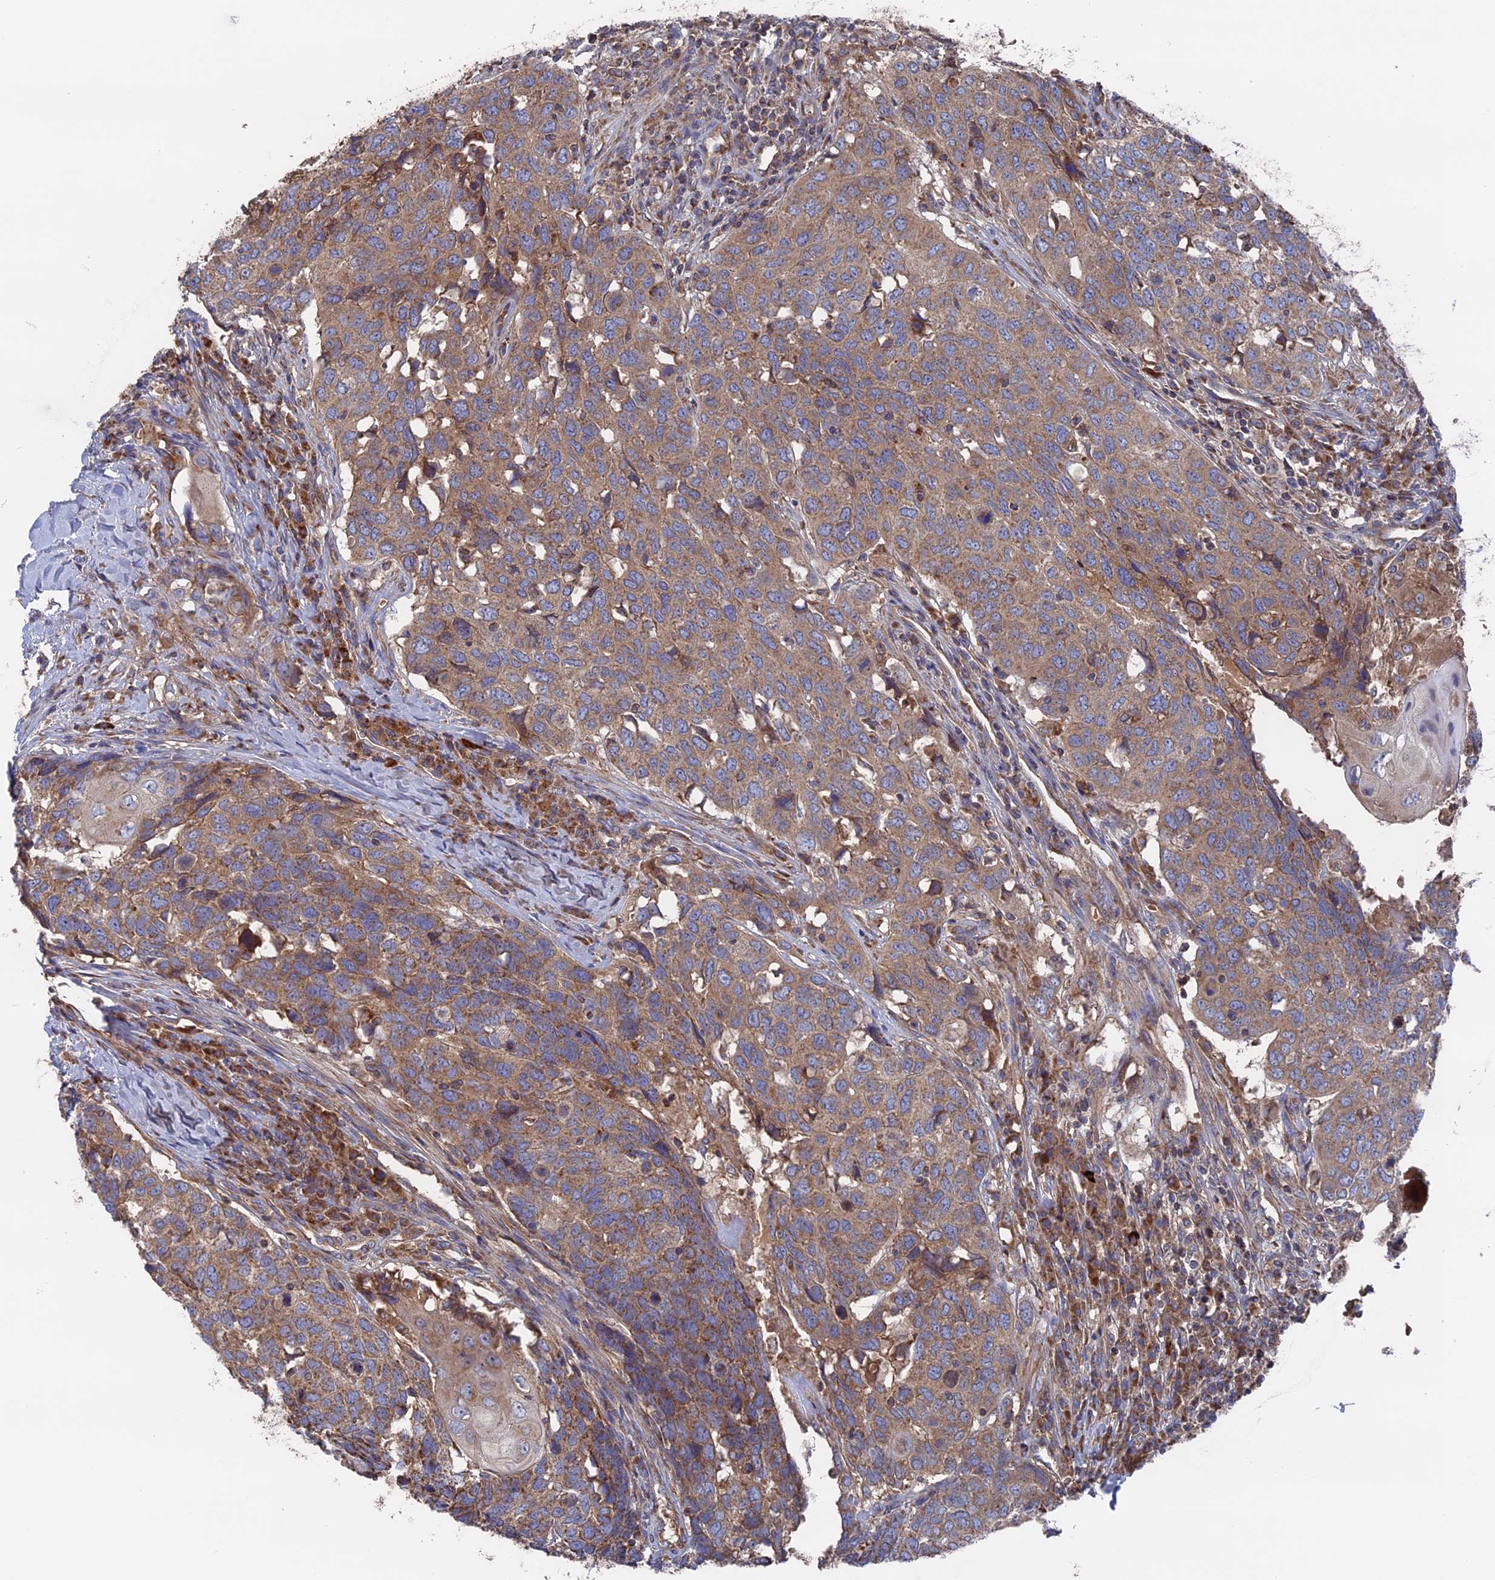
{"staining": {"intensity": "moderate", "quantity": ">75%", "location": "cytoplasmic/membranous"}, "tissue": "head and neck cancer", "cell_type": "Tumor cells", "image_type": "cancer", "snomed": [{"axis": "morphology", "description": "Squamous cell carcinoma, NOS"}, {"axis": "topography", "description": "Head-Neck"}], "caption": "Immunohistochemistry histopathology image of neoplastic tissue: head and neck cancer stained using immunohistochemistry (IHC) demonstrates medium levels of moderate protein expression localized specifically in the cytoplasmic/membranous of tumor cells, appearing as a cytoplasmic/membranous brown color.", "gene": "TELO2", "patient": {"sex": "male", "age": 66}}